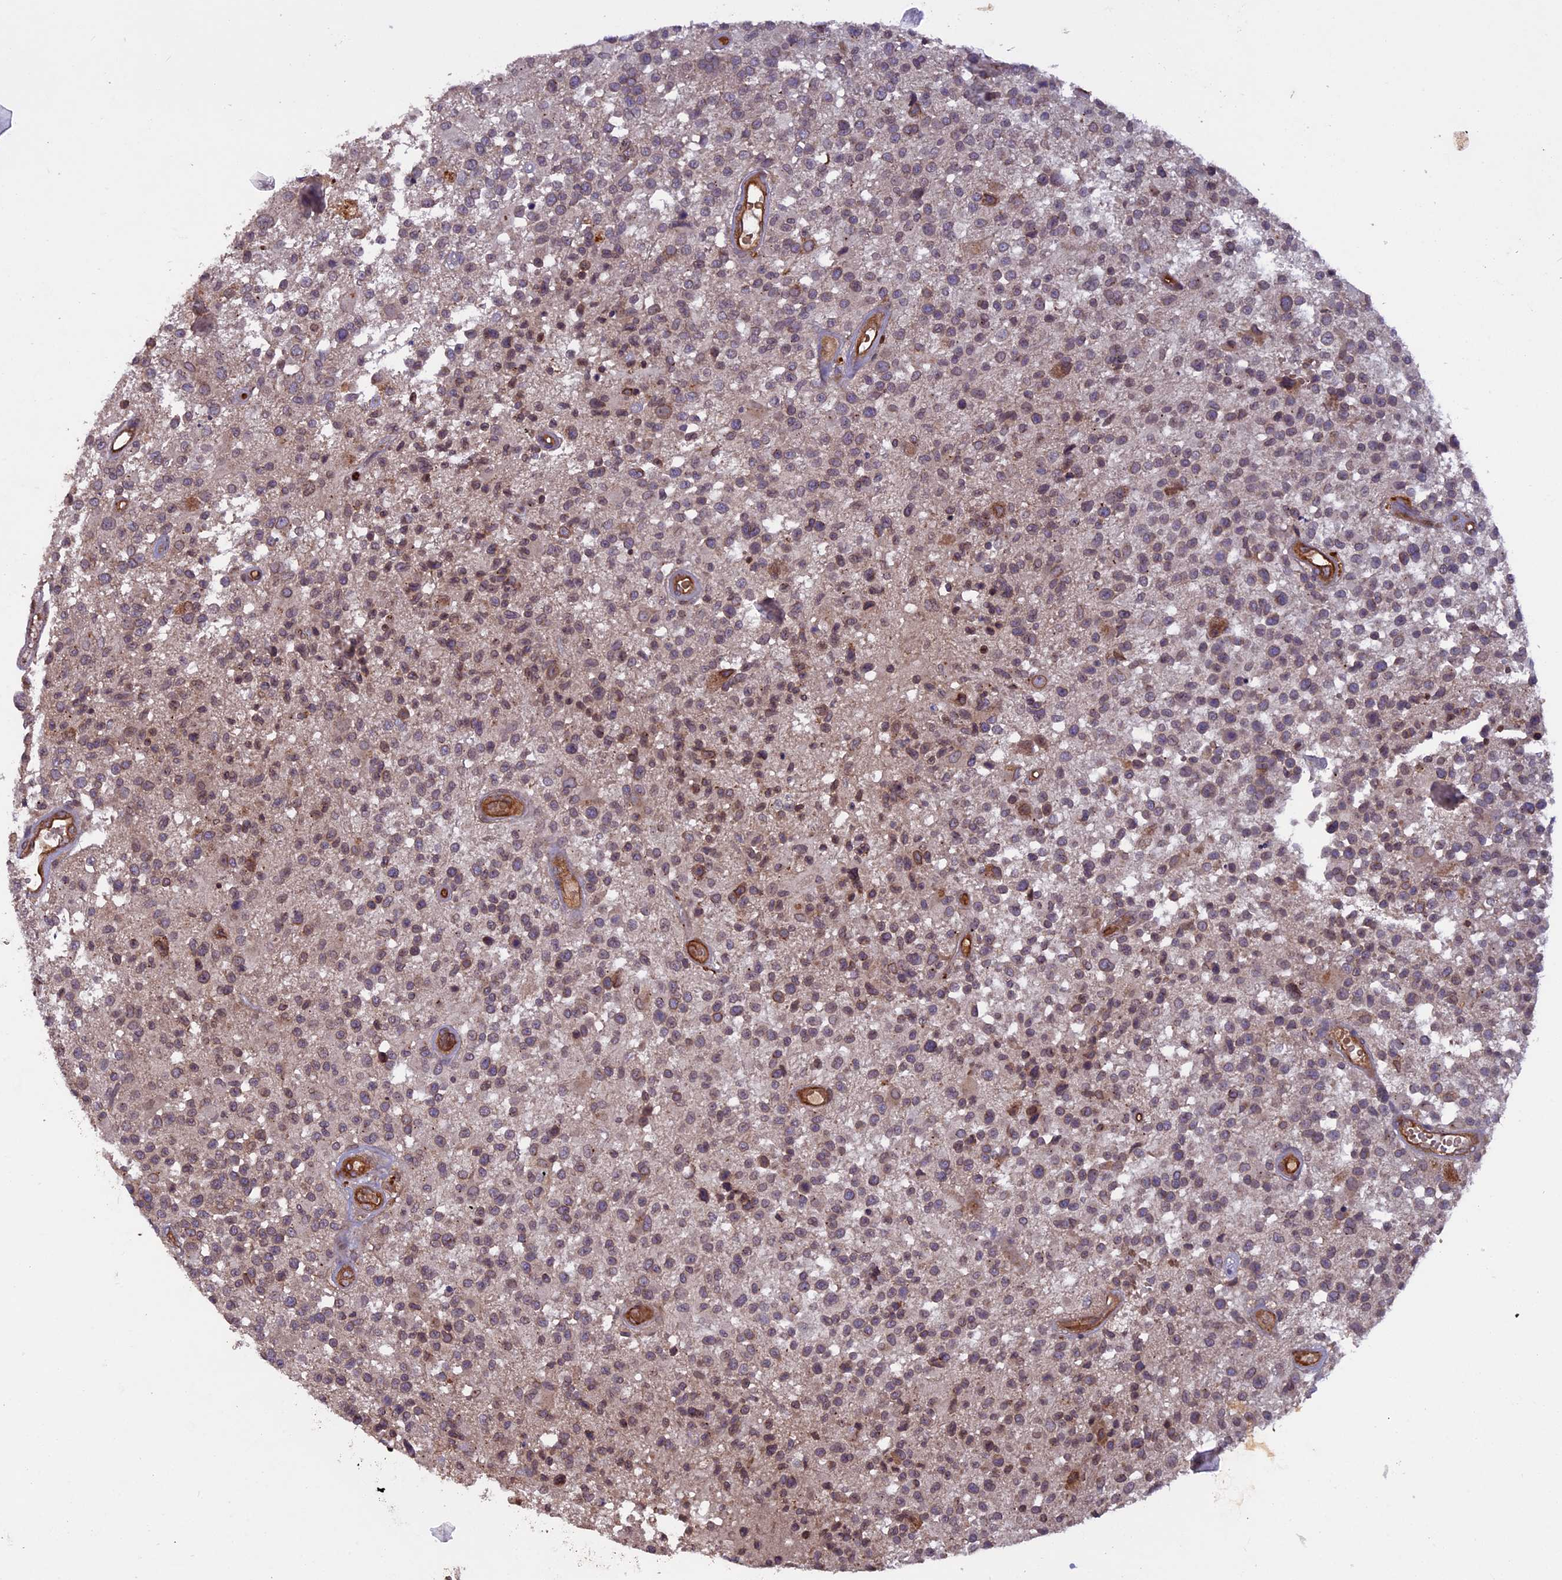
{"staining": {"intensity": "weak", "quantity": "25%-75%", "location": "nuclear"}, "tissue": "glioma", "cell_type": "Tumor cells", "image_type": "cancer", "snomed": [{"axis": "morphology", "description": "Glioma, malignant, High grade"}, {"axis": "morphology", "description": "Glioblastoma, NOS"}, {"axis": "topography", "description": "Brain"}], "caption": "A low amount of weak nuclear expression is present in approximately 25%-75% of tumor cells in glioma tissue.", "gene": "CCDC125", "patient": {"sex": "male", "age": 60}}